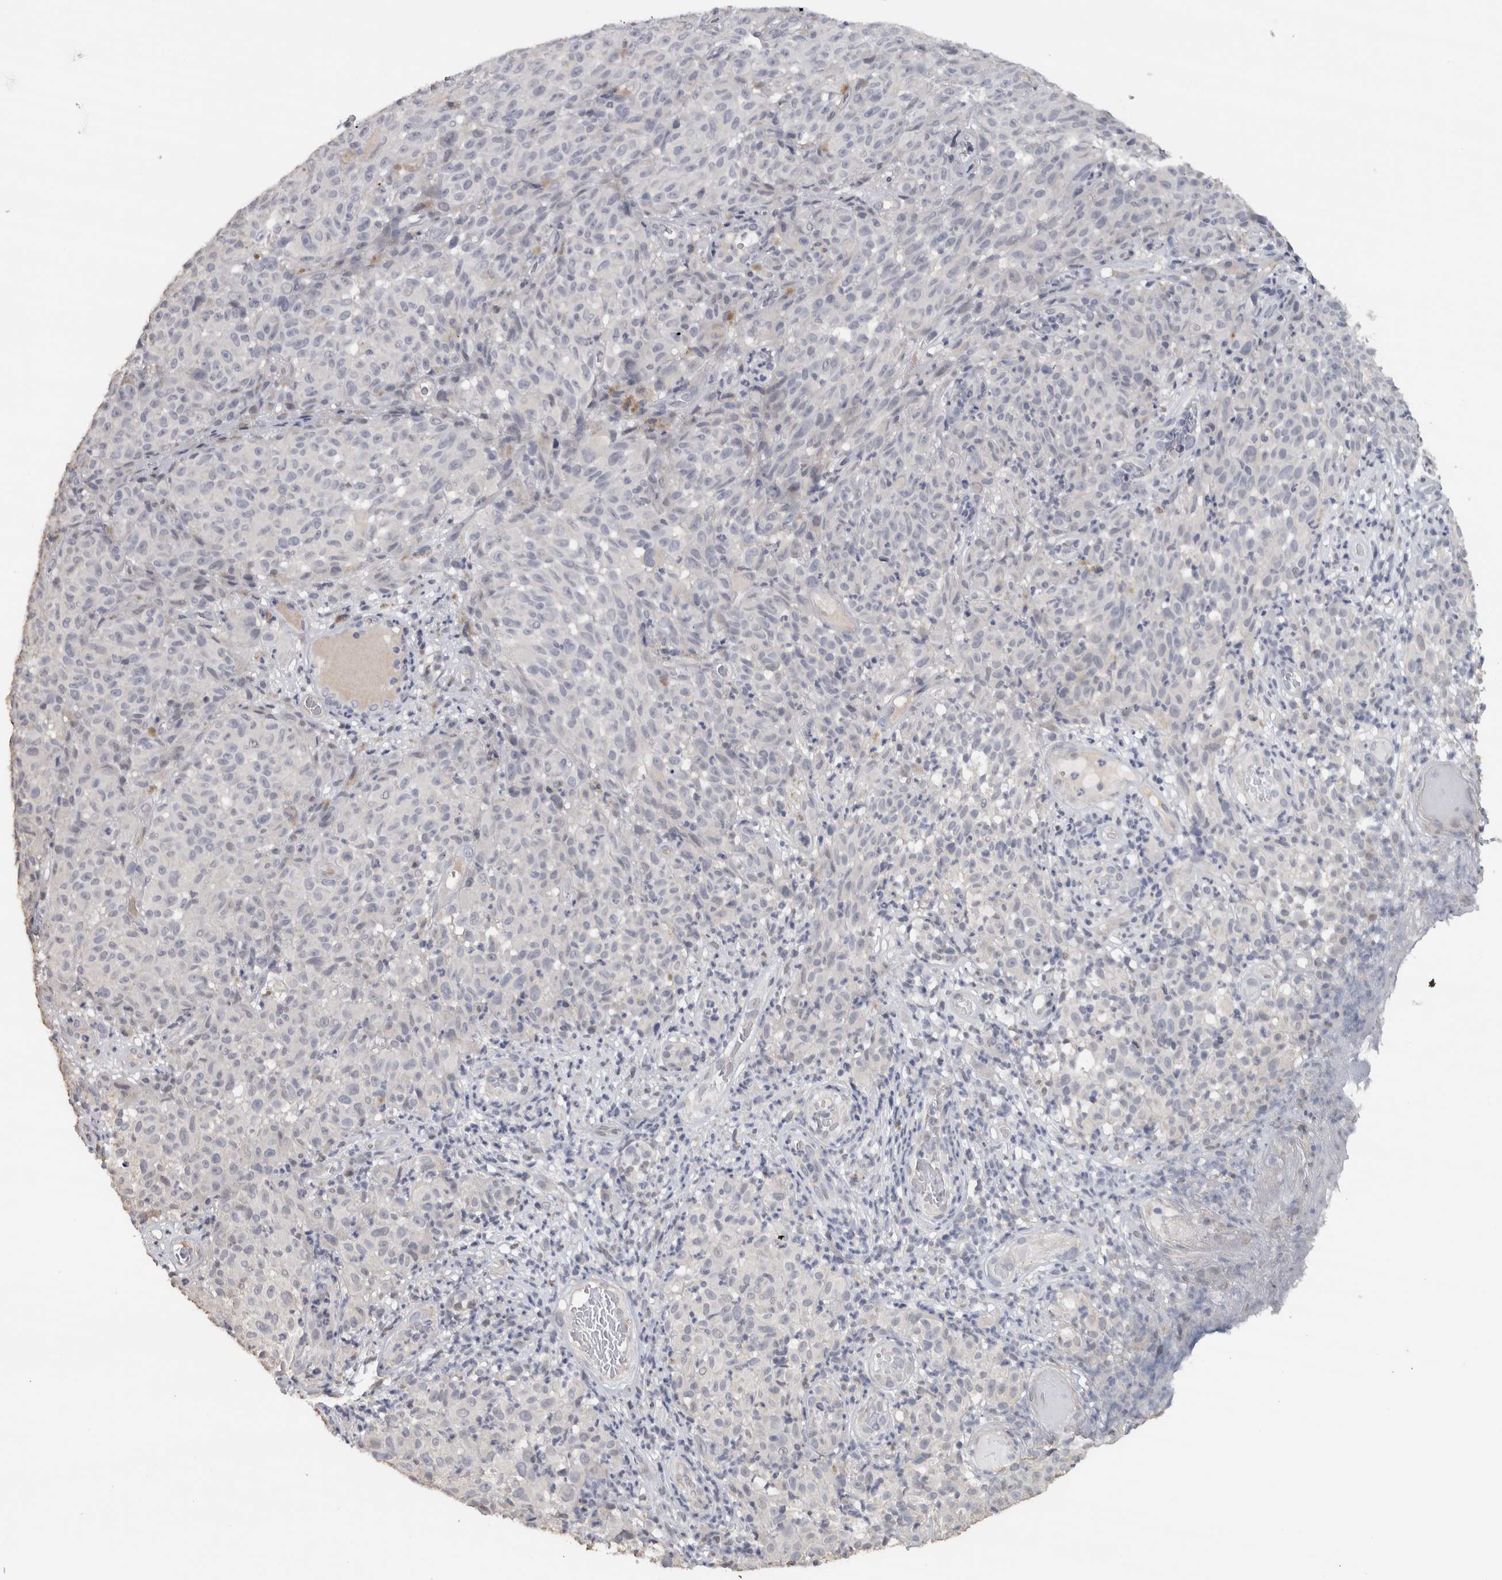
{"staining": {"intensity": "negative", "quantity": "none", "location": "none"}, "tissue": "melanoma", "cell_type": "Tumor cells", "image_type": "cancer", "snomed": [{"axis": "morphology", "description": "Malignant melanoma, NOS"}, {"axis": "topography", "description": "Skin"}], "caption": "Tumor cells show no significant positivity in melanoma.", "gene": "NECAB1", "patient": {"sex": "female", "age": 82}}